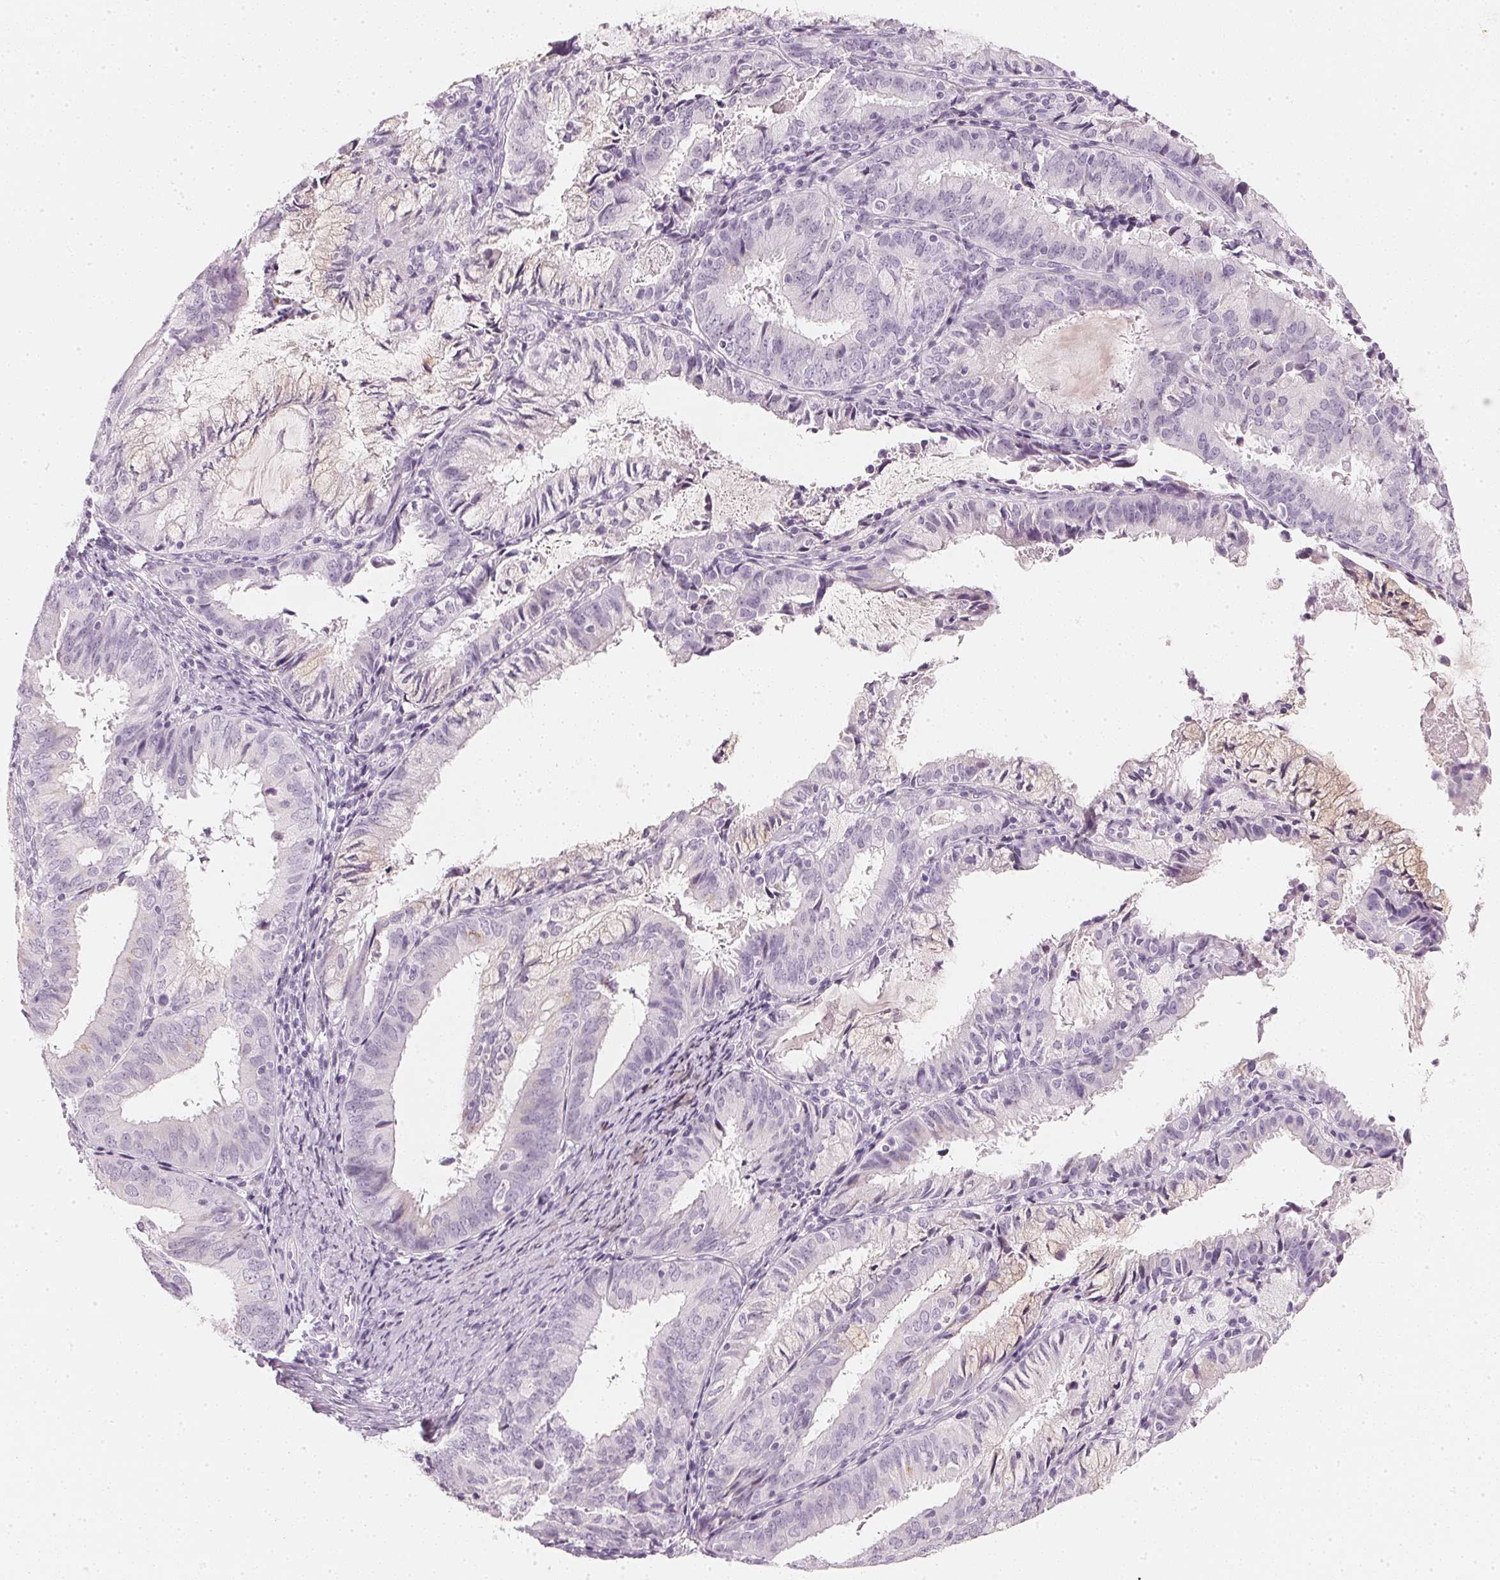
{"staining": {"intensity": "negative", "quantity": "none", "location": "none"}, "tissue": "endometrial cancer", "cell_type": "Tumor cells", "image_type": "cancer", "snomed": [{"axis": "morphology", "description": "Adenocarcinoma, NOS"}, {"axis": "topography", "description": "Endometrium"}], "caption": "Endometrial cancer was stained to show a protein in brown. There is no significant expression in tumor cells.", "gene": "CHST4", "patient": {"sex": "female", "age": 57}}